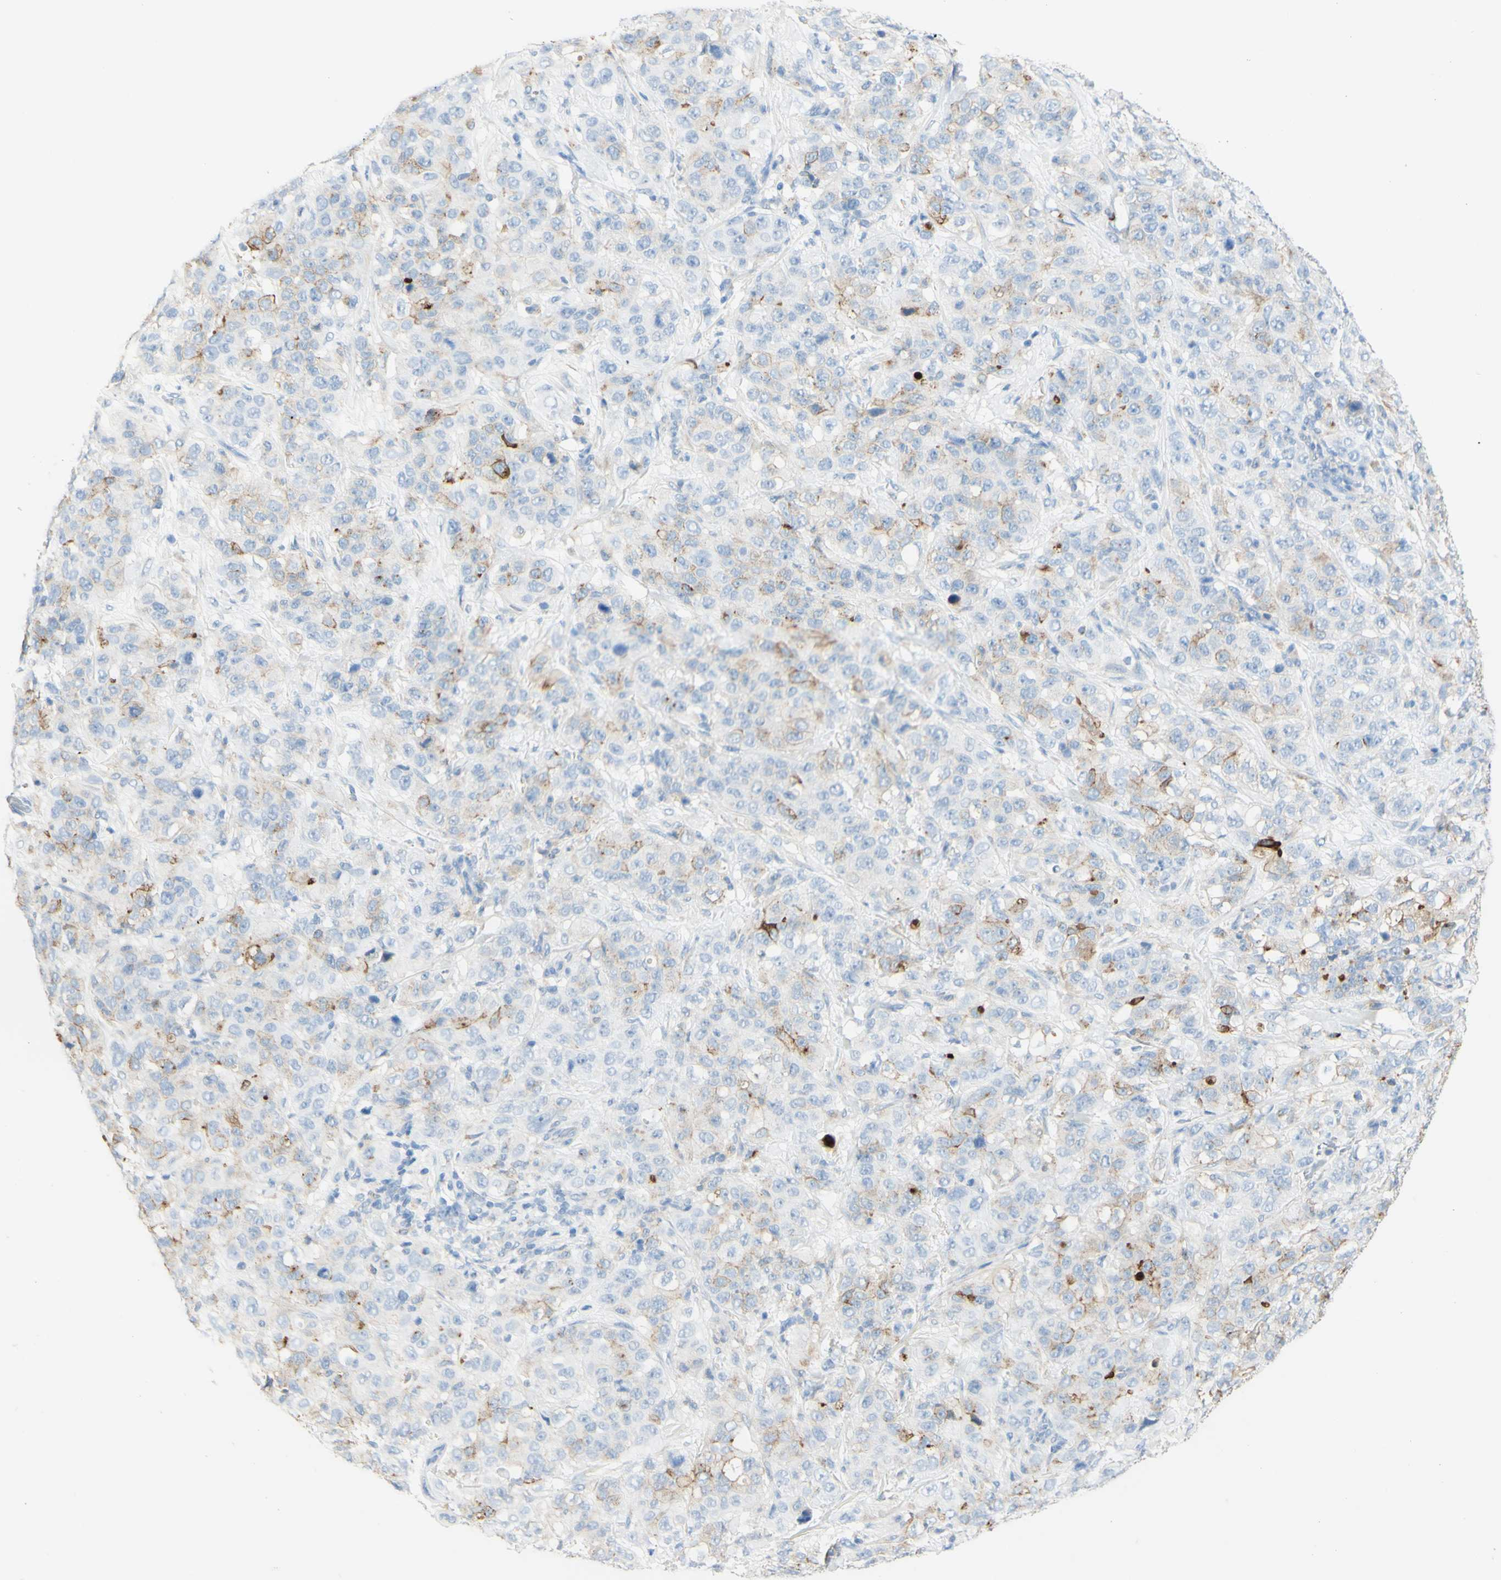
{"staining": {"intensity": "weak", "quantity": "<25%", "location": "cytoplasmic/membranous"}, "tissue": "stomach cancer", "cell_type": "Tumor cells", "image_type": "cancer", "snomed": [{"axis": "morphology", "description": "Adenocarcinoma, NOS"}, {"axis": "topography", "description": "Stomach"}], "caption": "Human adenocarcinoma (stomach) stained for a protein using immunohistochemistry (IHC) exhibits no positivity in tumor cells.", "gene": "TSPAN1", "patient": {"sex": "male", "age": 48}}